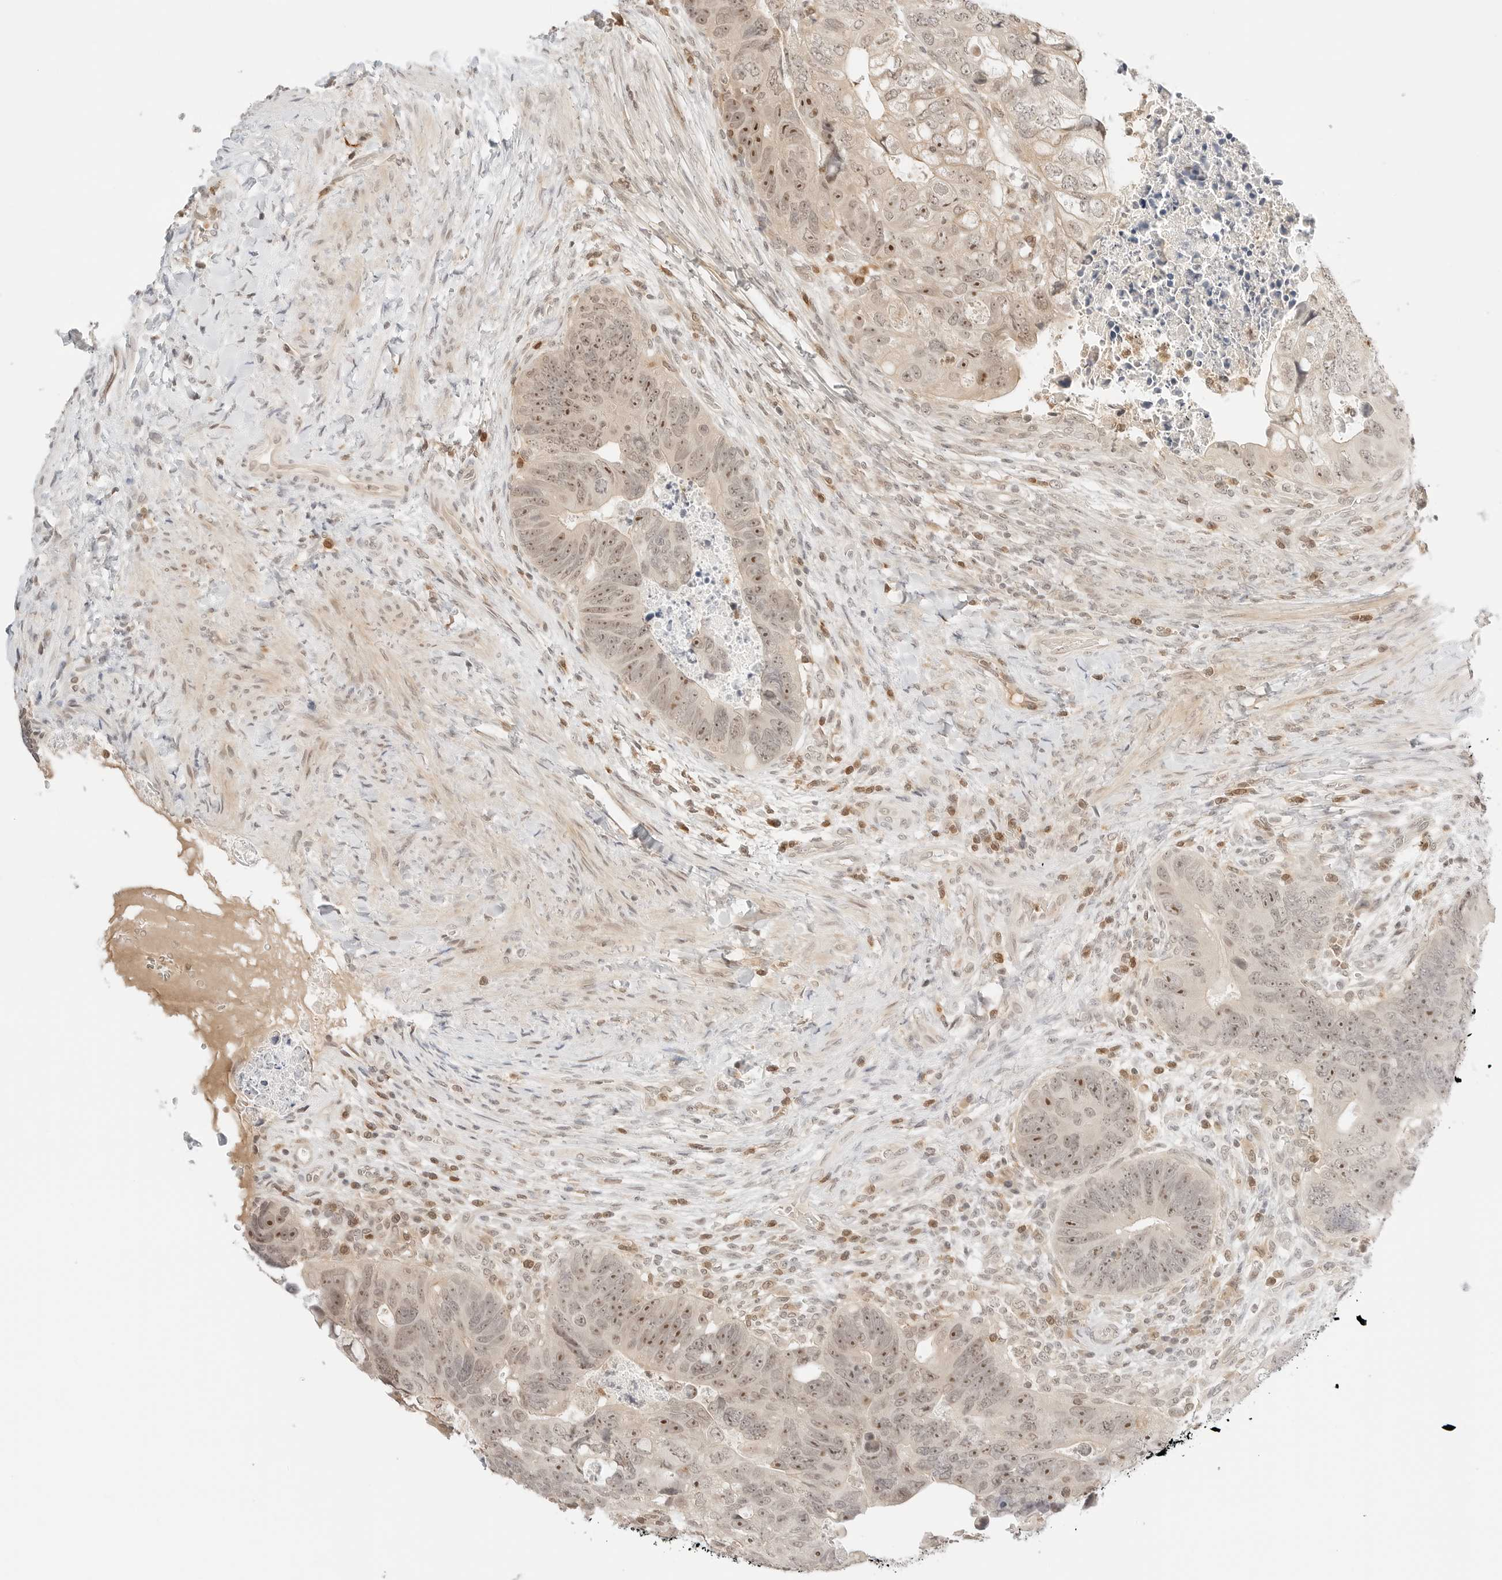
{"staining": {"intensity": "moderate", "quantity": ">75%", "location": "nuclear"}, "tissue": "colorectal cancer", "cell_type": "Tumor cells", "image_type": "cancer", "snomed": [{"axis": "morphology", "description": "Adenocarcinoma, NOS"}, {"axis": "topography", "description": "Rectum"}], "caption": "A histopathology image of human colorectal adenocarcinoma stained for a protein displays moderate nuclear brown staining in tumor cells.", "gene": "RPS6KL1", "patient": {"sex": "male", "age": 59}}